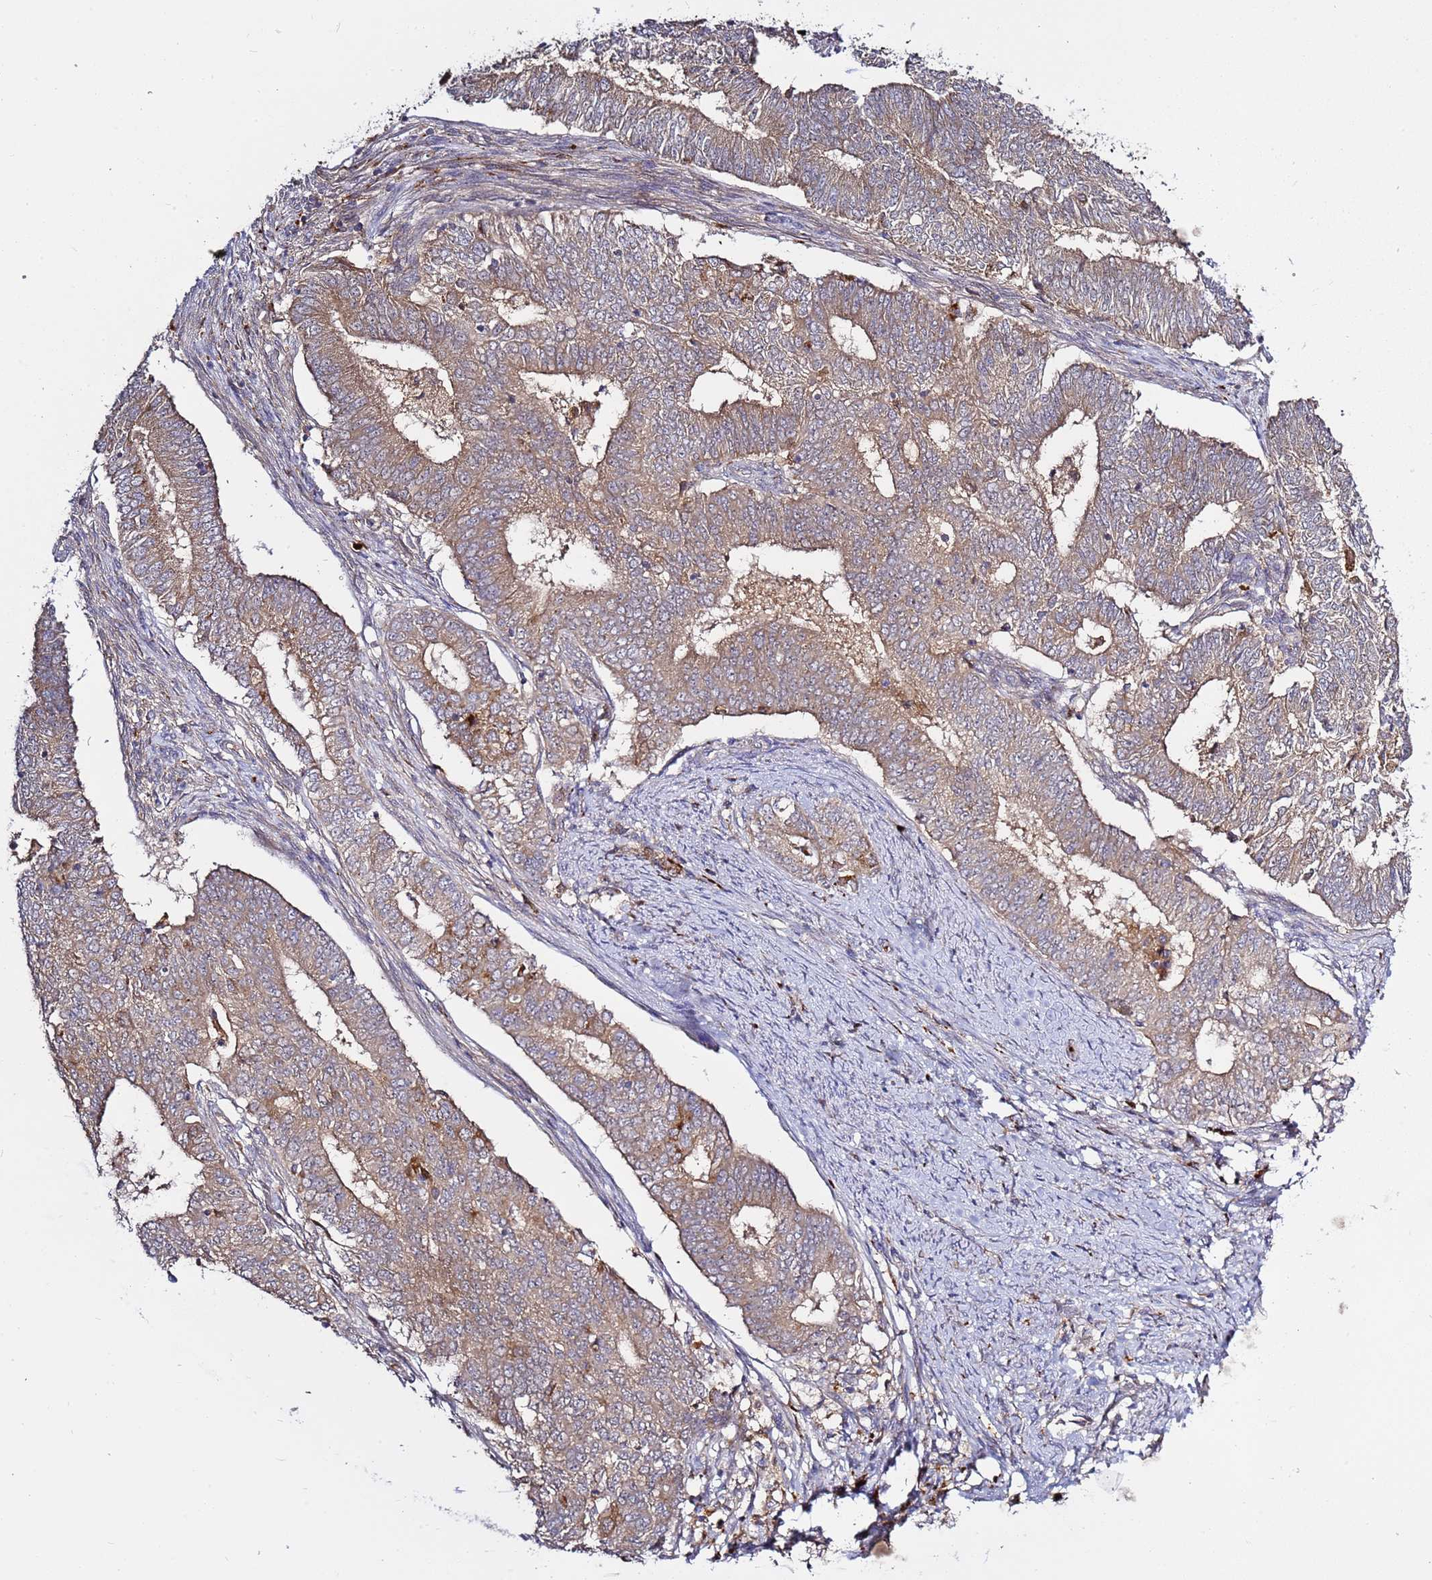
{"staining": {"intensity": "weak", "quantity": ">75%", "location": "cytoplasmic/membranous"}, "tissue": "endometrial cancer", "cell_type": "Tumor cells", "image_type": "cancer", "snomed": [{"axis": "morphology", "description": "Adenocarcinoma, NOS"}, {"axis": "topography", "description": "Endometrium"}], "caption": "The micrograph shows staining of endometrial cancer, revealing weak cytoplasmic/membranous protein expression (brown color) within tumor cells.", "gene": "VPS36", "patient": {"sex": "female", "age": 62}}